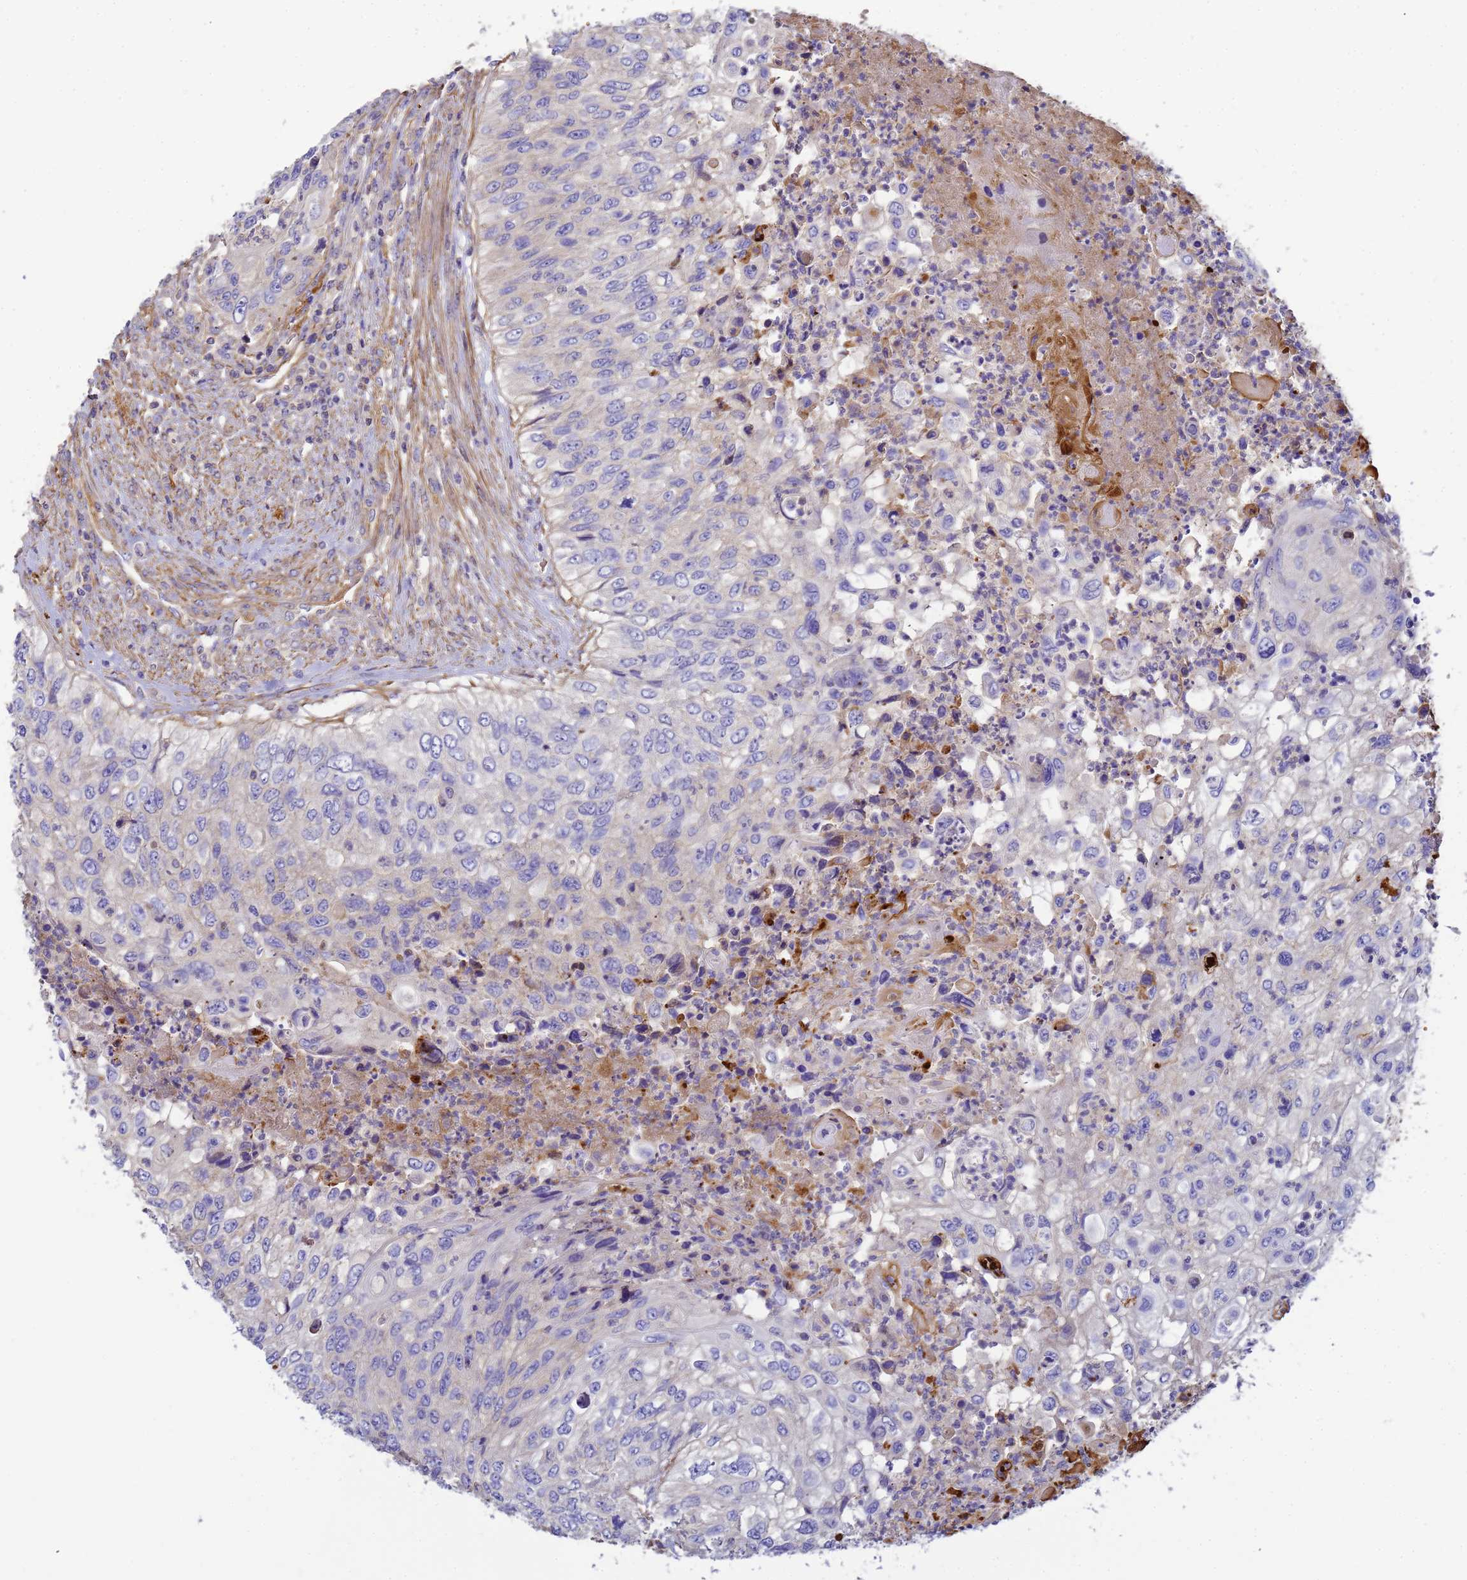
{"staining": {"intensity": "negative", "quantity": "none", "location": "none"}, "tissue": "urothelial cancer", "cell_type": "Tumor cells", "image_type": "cancer", "snomed": [{"axis": "morphology", "description": "Urothelial carcinoma, High grade"}, {"axis": "topography", "description": "Urinary bladder"}], "caption": "Photomicrograph shows no protein expression in tumor cells of urothelial carcinoma (high-grade) tissue.", "gene": "MYL12A", "patient": {"sex": "female", "age": 60}}